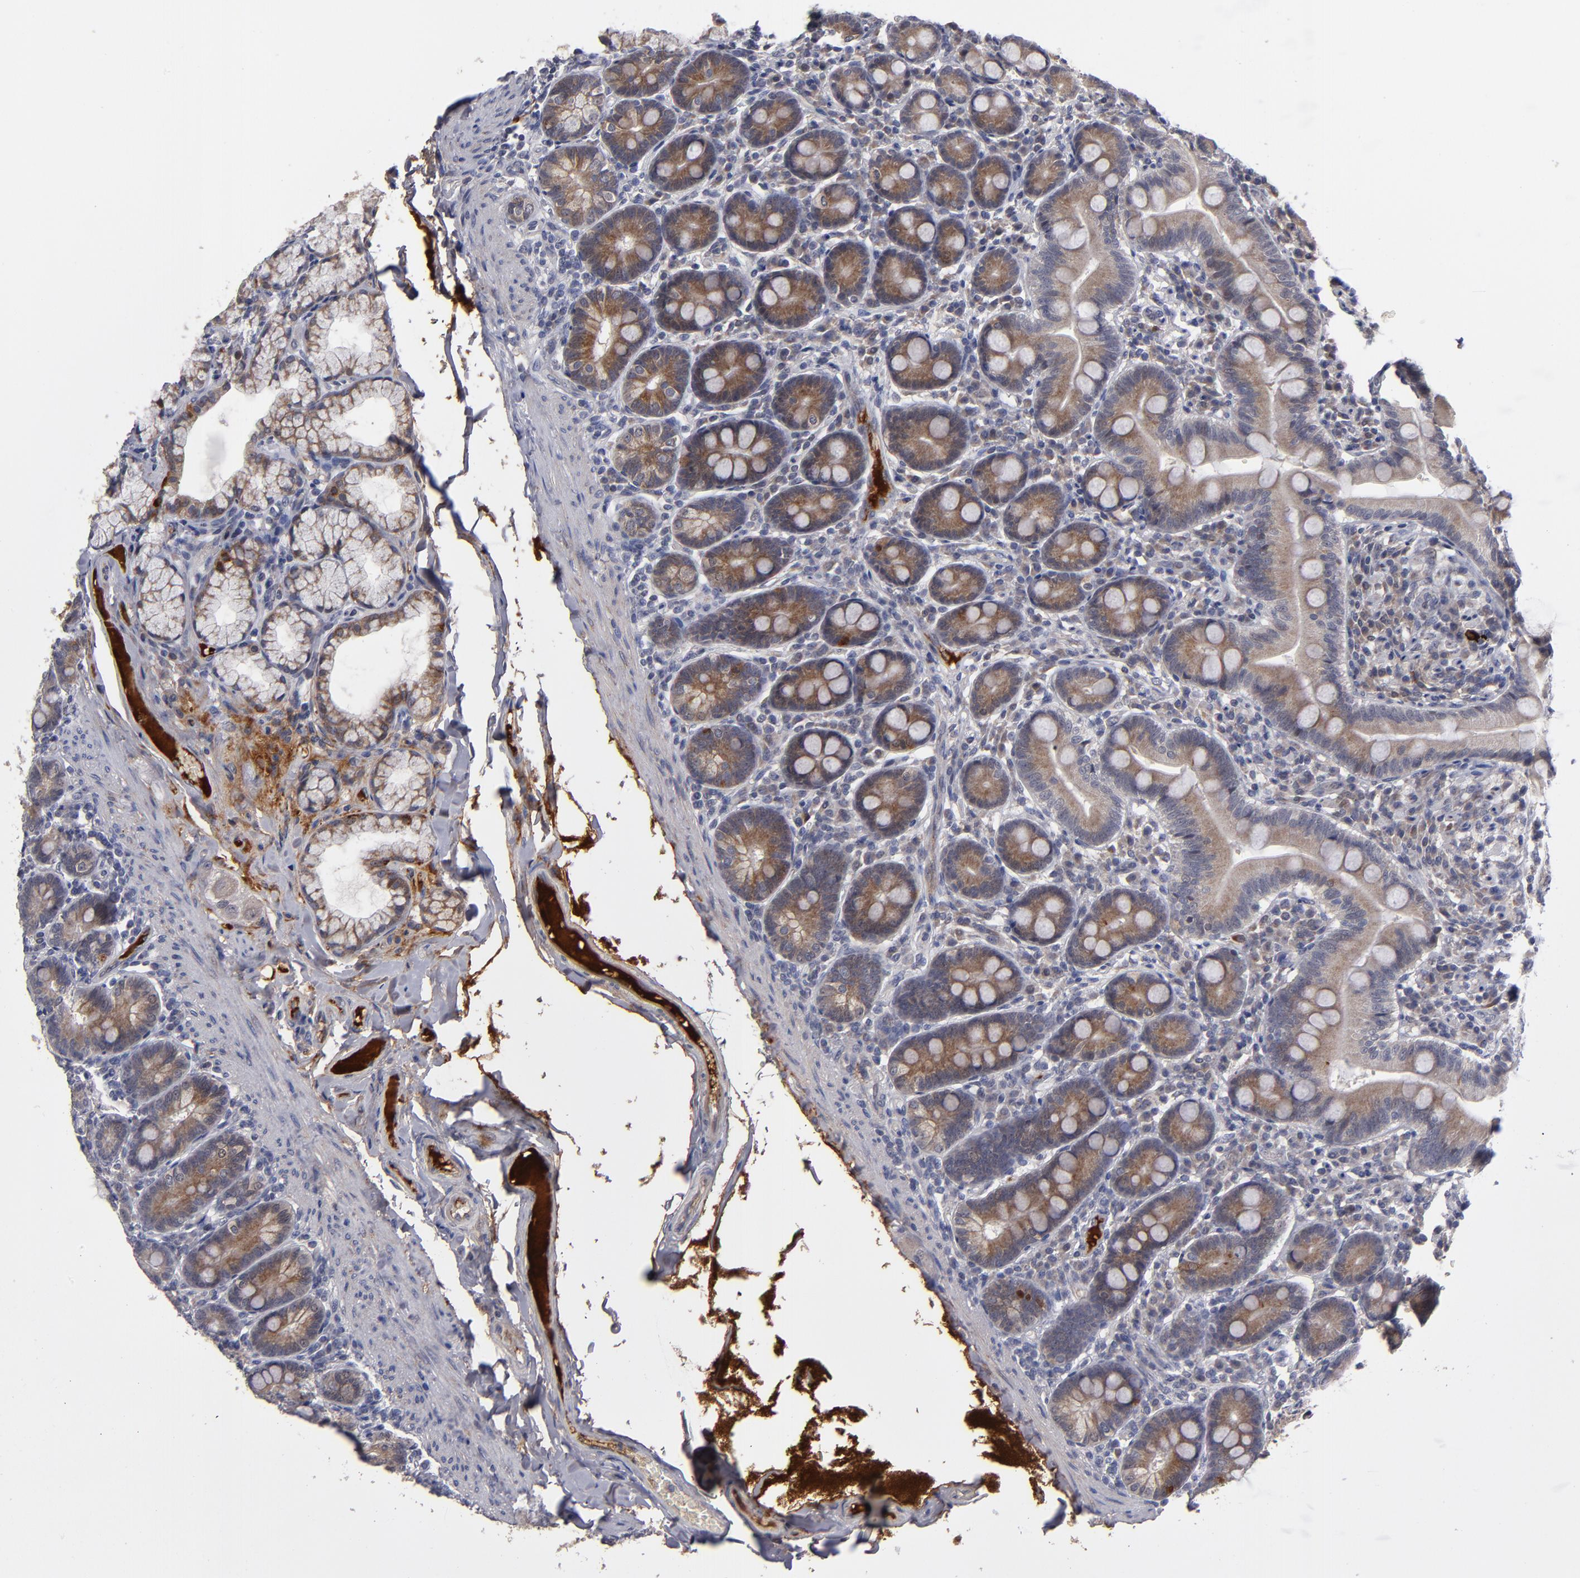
{"staining": {"intensity": "moderate", "quantity": ">75%", "location": "cytoplasmic/membranous"}, "tissue": "duodenum", "cell_type": "Glandular cells", "image_type": "normal", "snomed": [{"axis": "morphology", "description": "Normal tissue, NOS"}, {"axis": "topography", "description": "Duodenum"}], "caption": "Immunohistochemistry of unremarkable duodenum demonstrates medium levels of moderate cytoplasmic/membranous positivity in about >75% of glandular cells. Nuclei are stained in blue.", "gene": "EXD2", "patient": {"sex": "male", "age": 50}}